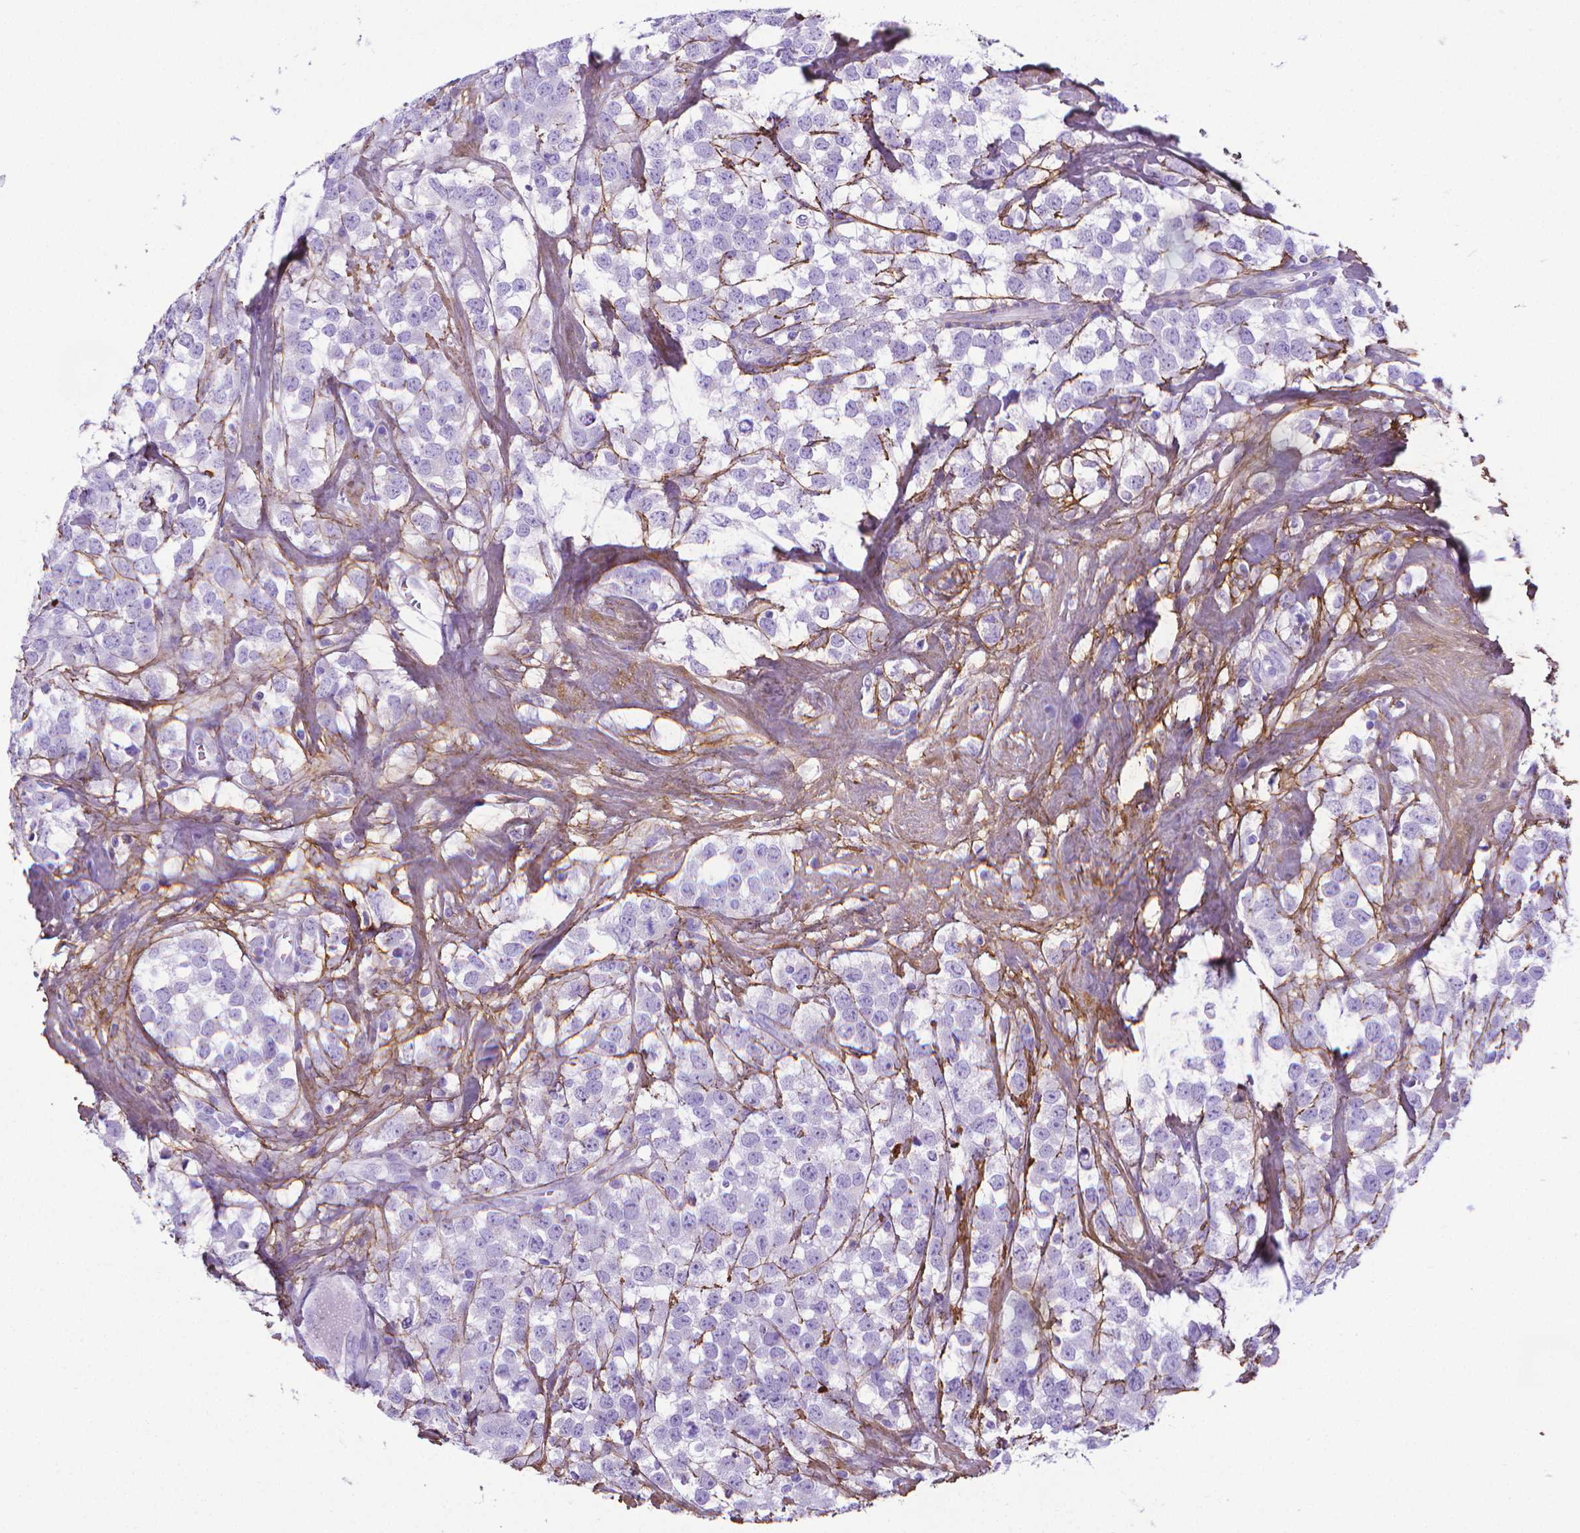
{"staining": {"intensity": "negative", "quantity": "none", "location": "none"}, "tissue": "testis cancer", "cell_type": "Tumor cells", "image_type": "cancer", "snomed": [{"axis": "morphology", "description": "Seminoma, NOS"}, {"axis": "topography", "description": "Testis"}], "caption": "DAB (3,3'-diaminobenzidine) immunohistochemical staining of human seminoma (testis) demonstrates no significant staining in tumor cells. The staining is performed using DAB brown chromogen with nuclei counter-stained in using hematoxylin.", "gene": "MFAP2", "patient": {"sex": "male", "age": 59}}